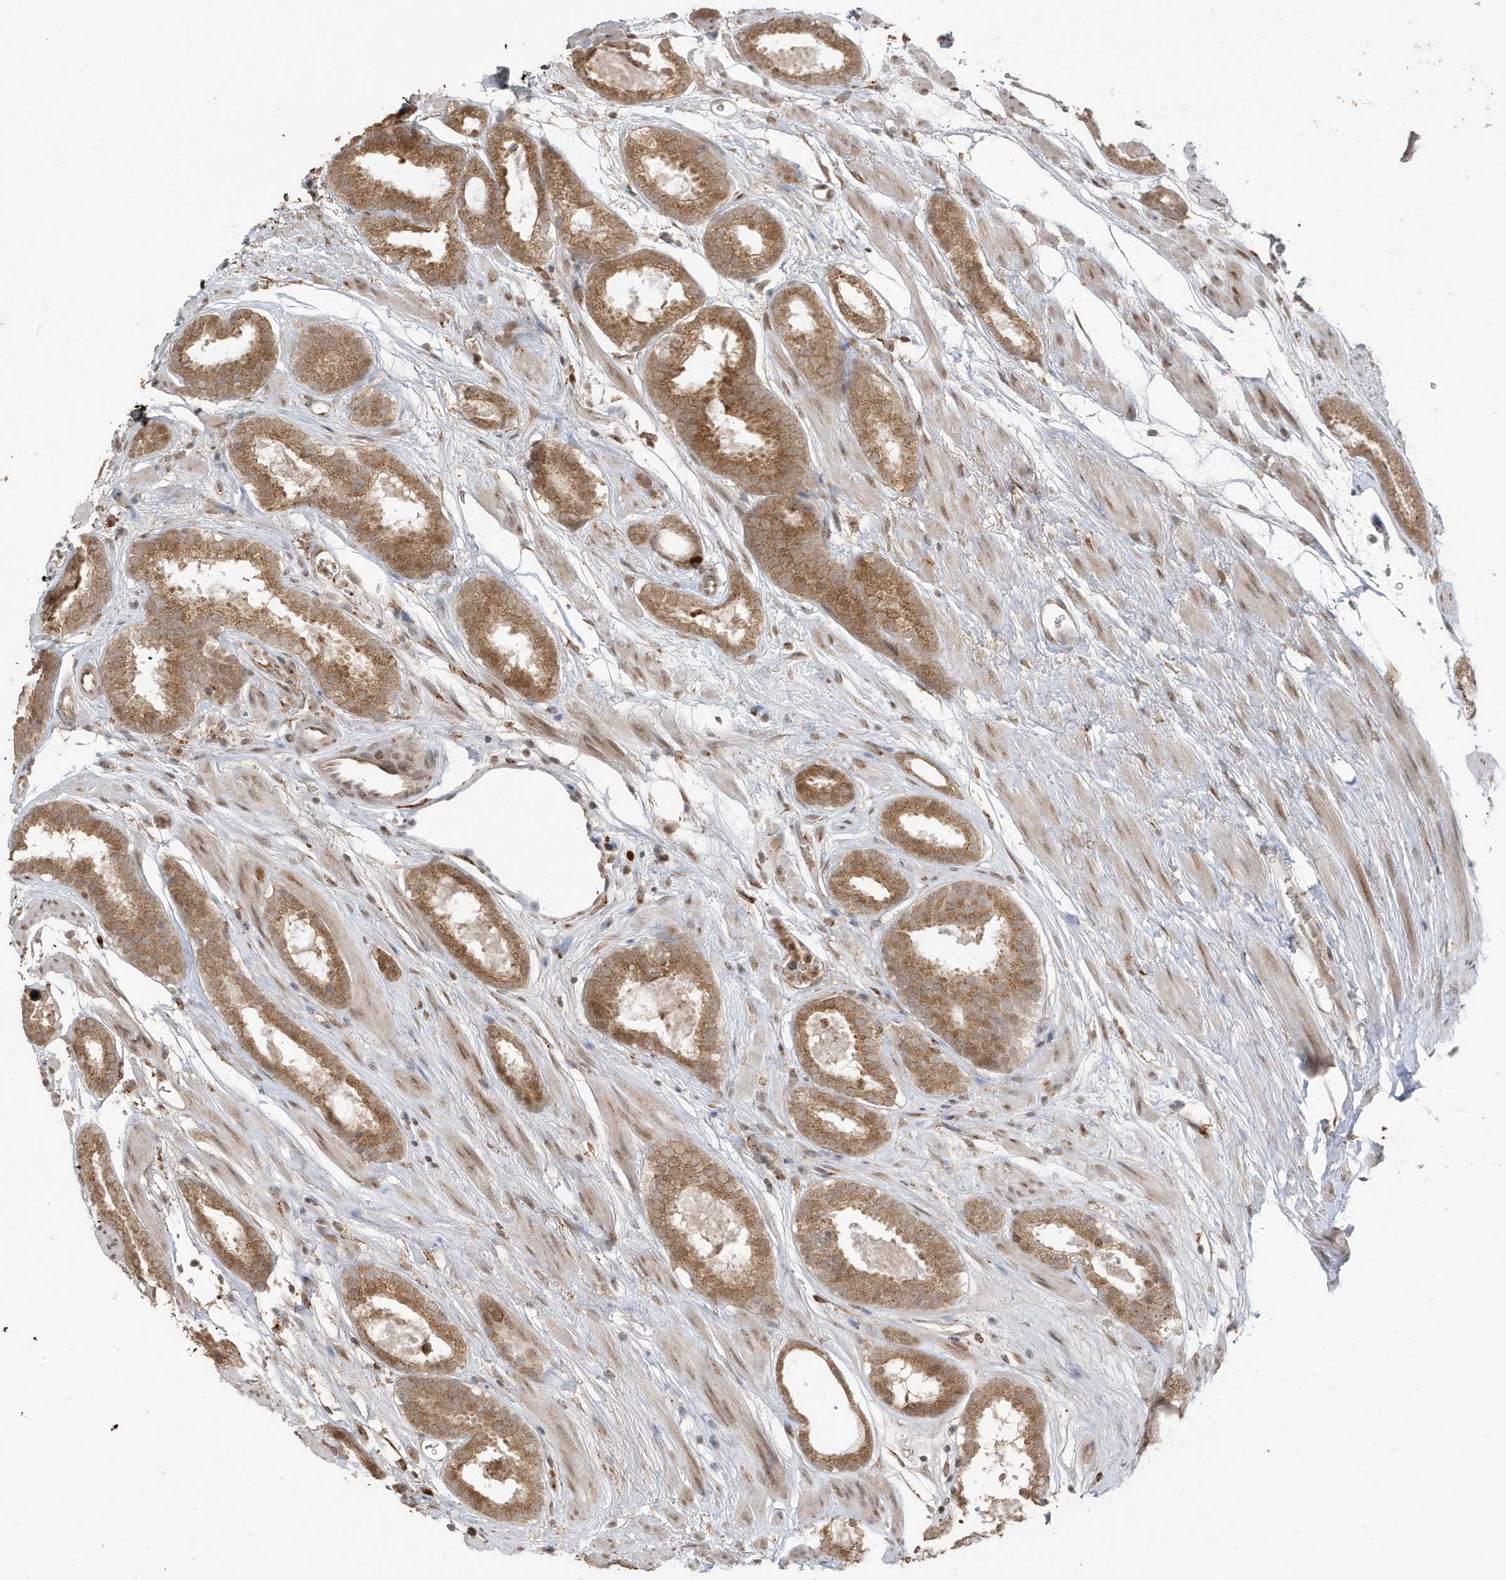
{"staining": {"intensity": "moderate", "quantity": ">75%", "location": "cytoplasmic/membranous"}, "tissue": "prostate cancer", "cell_type": "Tumor cells", "image_type": "cancer", "snomed": [{"axis": "morphology", "description": "Adenocarcinoma, Low grade"}, {"axis": "topography", "description": "Prostate"}], "caption": "Immunohistochemical staining of prostate cancer (low-grade adenocarcinoma) demonstrates medium levels of moderate cytoplasmic/membranous positivity in approximately >75% of tumor cells.", "gene": "RER1", "patient": {"sex": "male", "age": 69}}